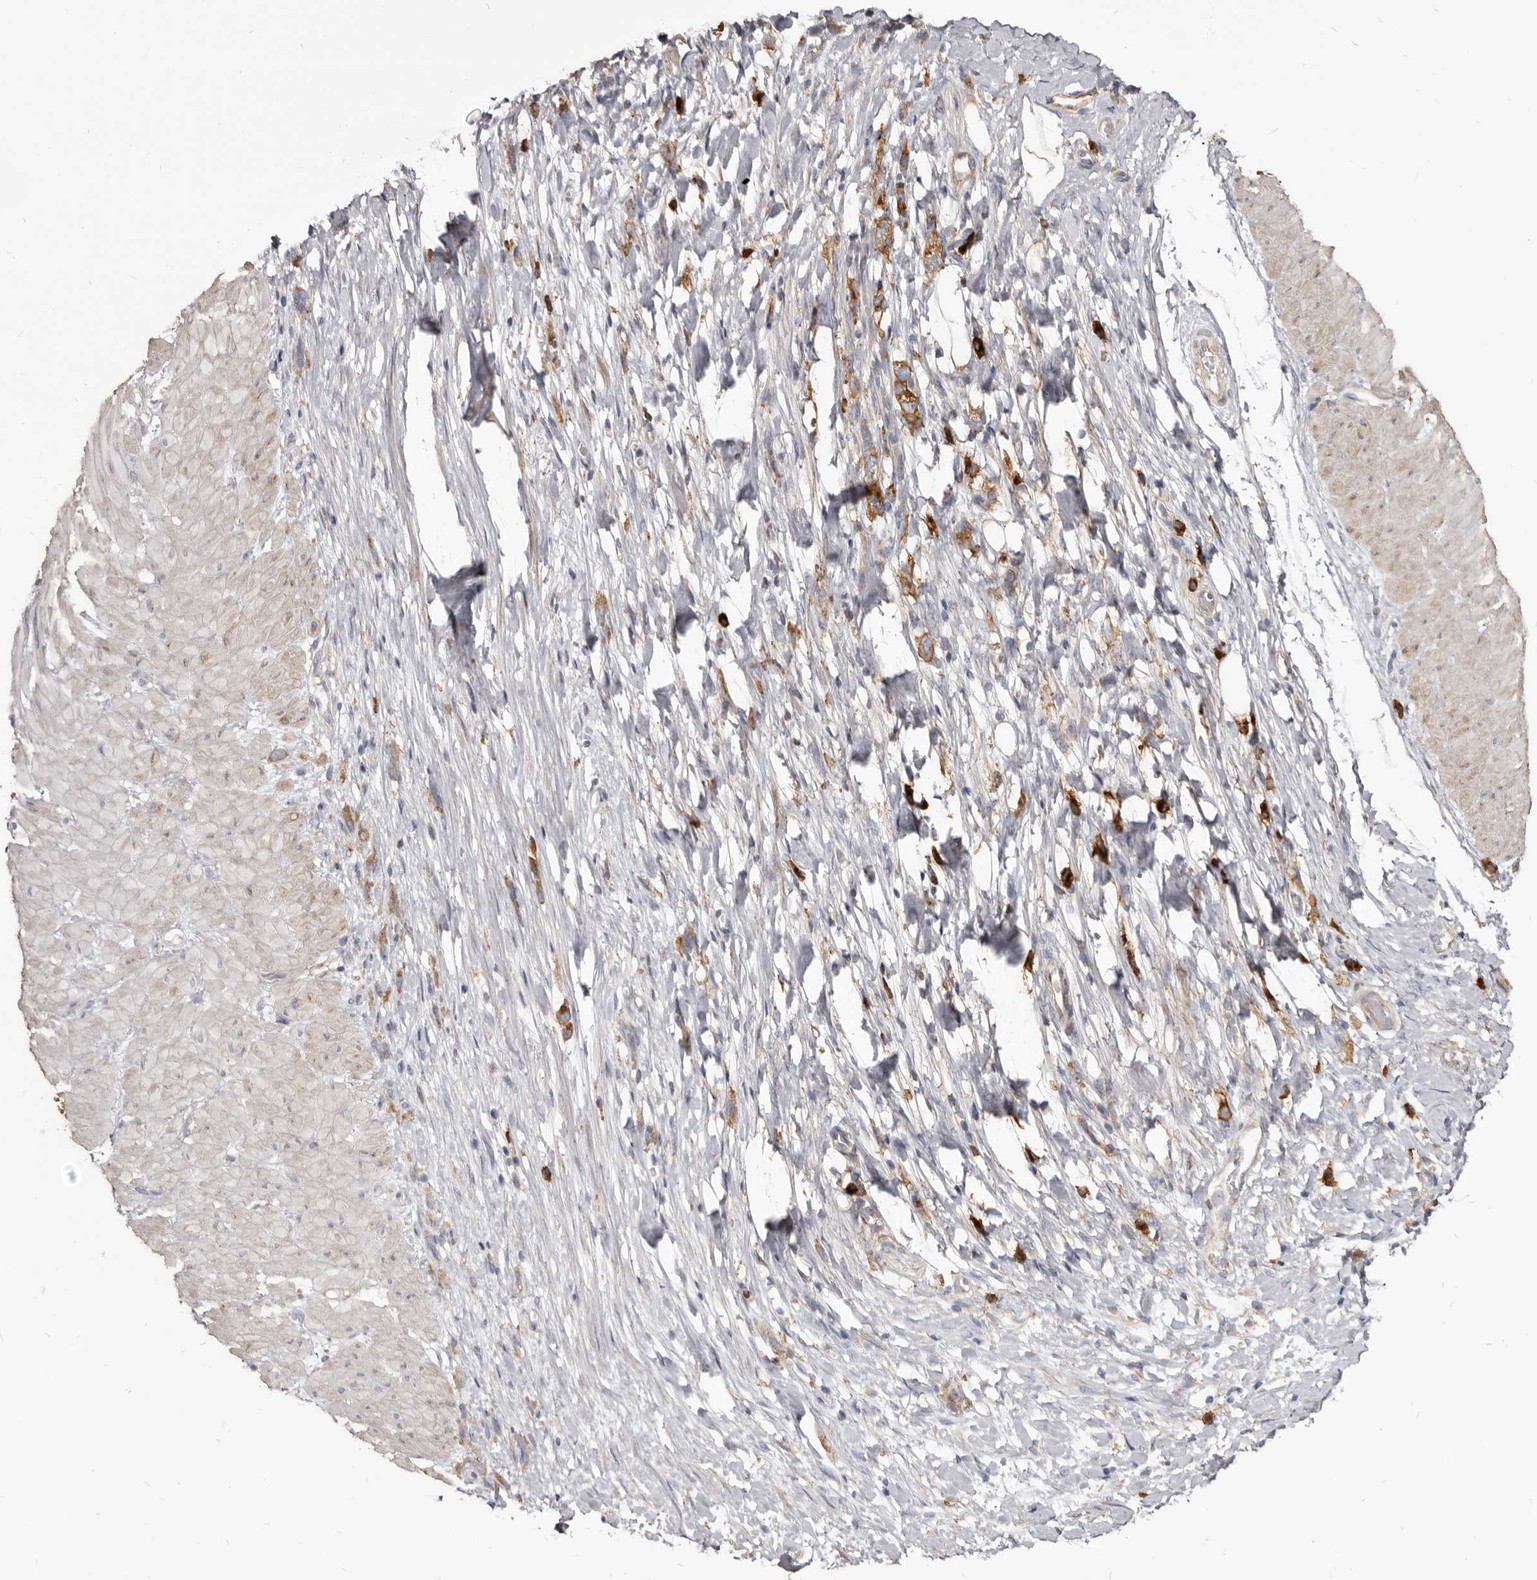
{"staining": {"intensity": "moderate", "quantity": ">75%", "location": "cytoplasmic/membranous"}, "tissue": "stomach cancer", "cell_type": "Tumor cells", "image_type": "cancer", "snomed": [{"axis": "morphology", "description": "Adenocarcinoma, NOS"}, {"axis": "topography", "description": "Stomach"}], "caption": "This histopathology image displays immunohistochemistry staining of human stomach cancer, with medium moderate cytoplasmic/membranous positivity in about >75% of tumor cells.", "gene": "TPD52", "patient": {"sex": "female", "age": 76}}